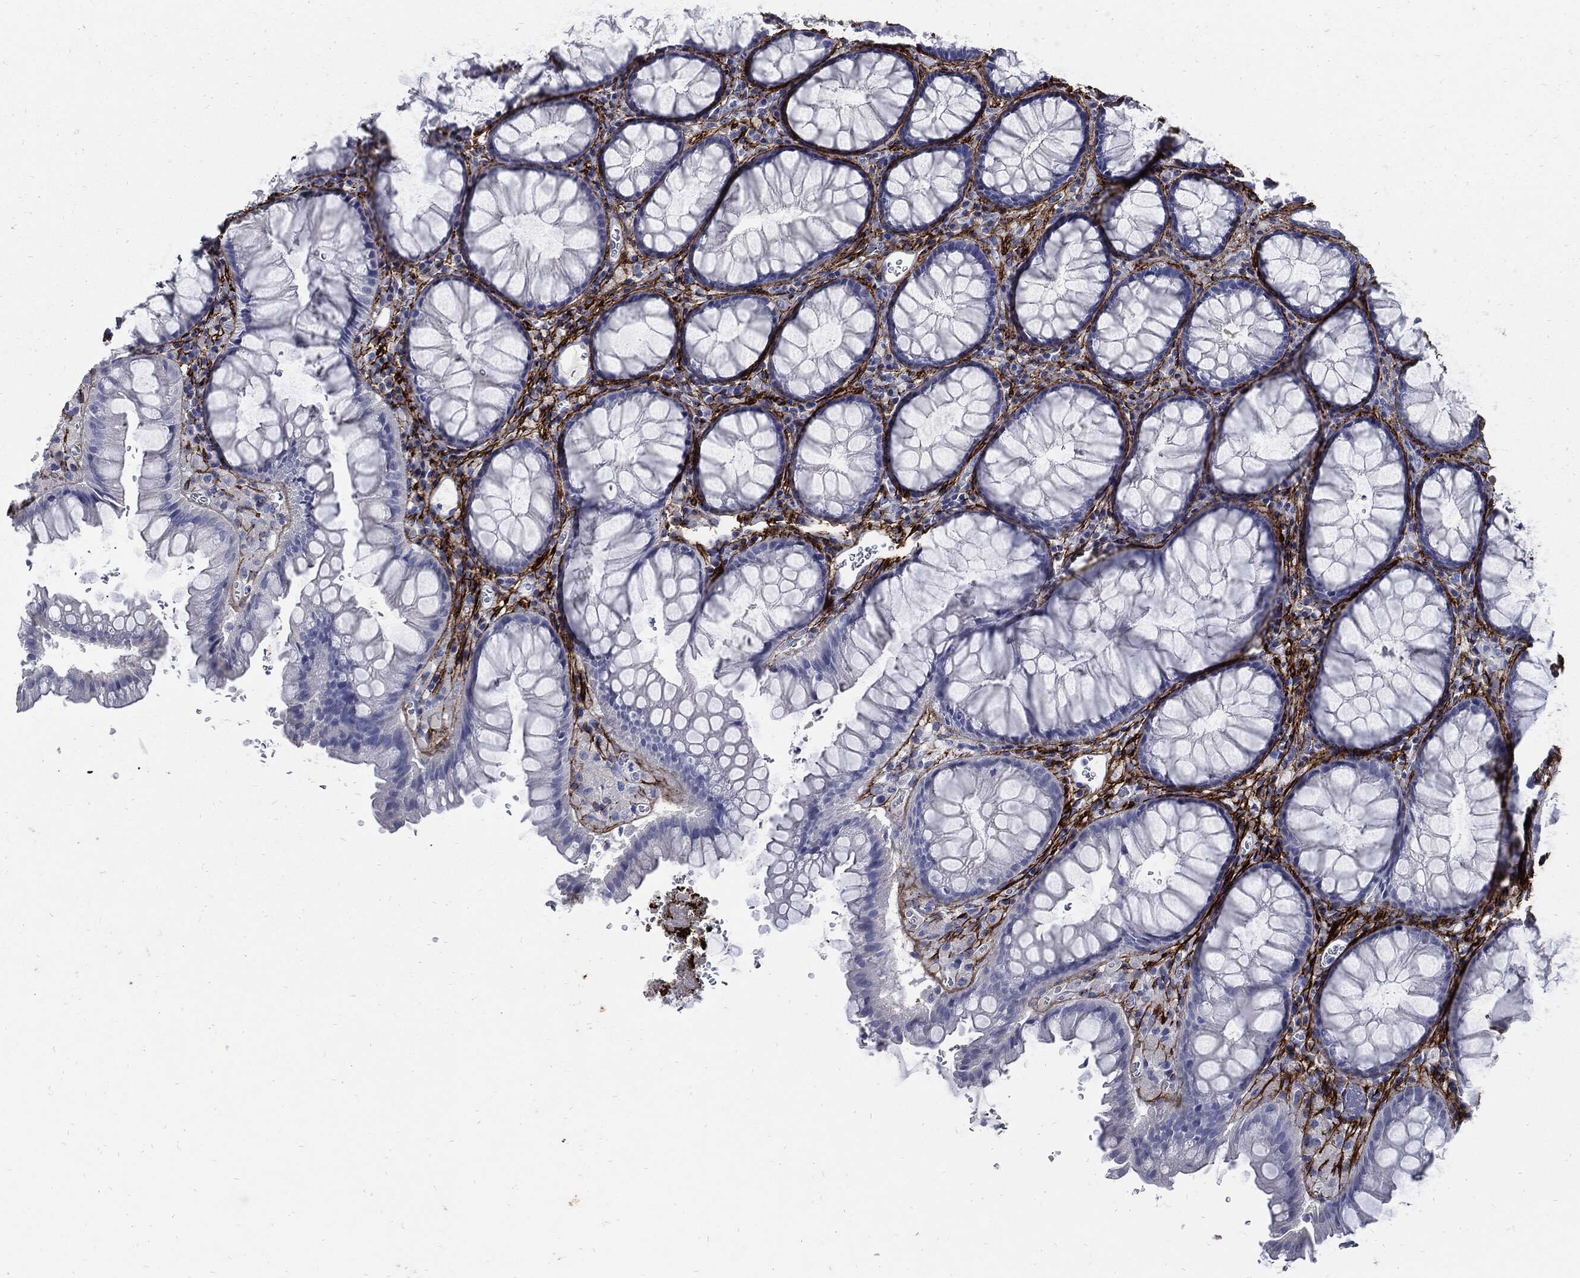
{"staining": {"intensity": "negative", "quantity": "none", "location": "none"}, "tissue": "rectum", "cell_type": "Glandular cells", "image_type": "normal", "snomed": [{"axis": "morphology", "description": "Normal tissue, NOS"}, {"axis": "topography", "description": "Rectum"}], "caption": "Immunohistochemistry (IHC) image of benign rectum: rectum stained with DAB shows no significant protein expression in glandular cells. (Brightfield microscopy of DAB immunohistochemistry at high magnification).", "gene": "FBN1", "patient": {"sex": "female", "age": 68}}